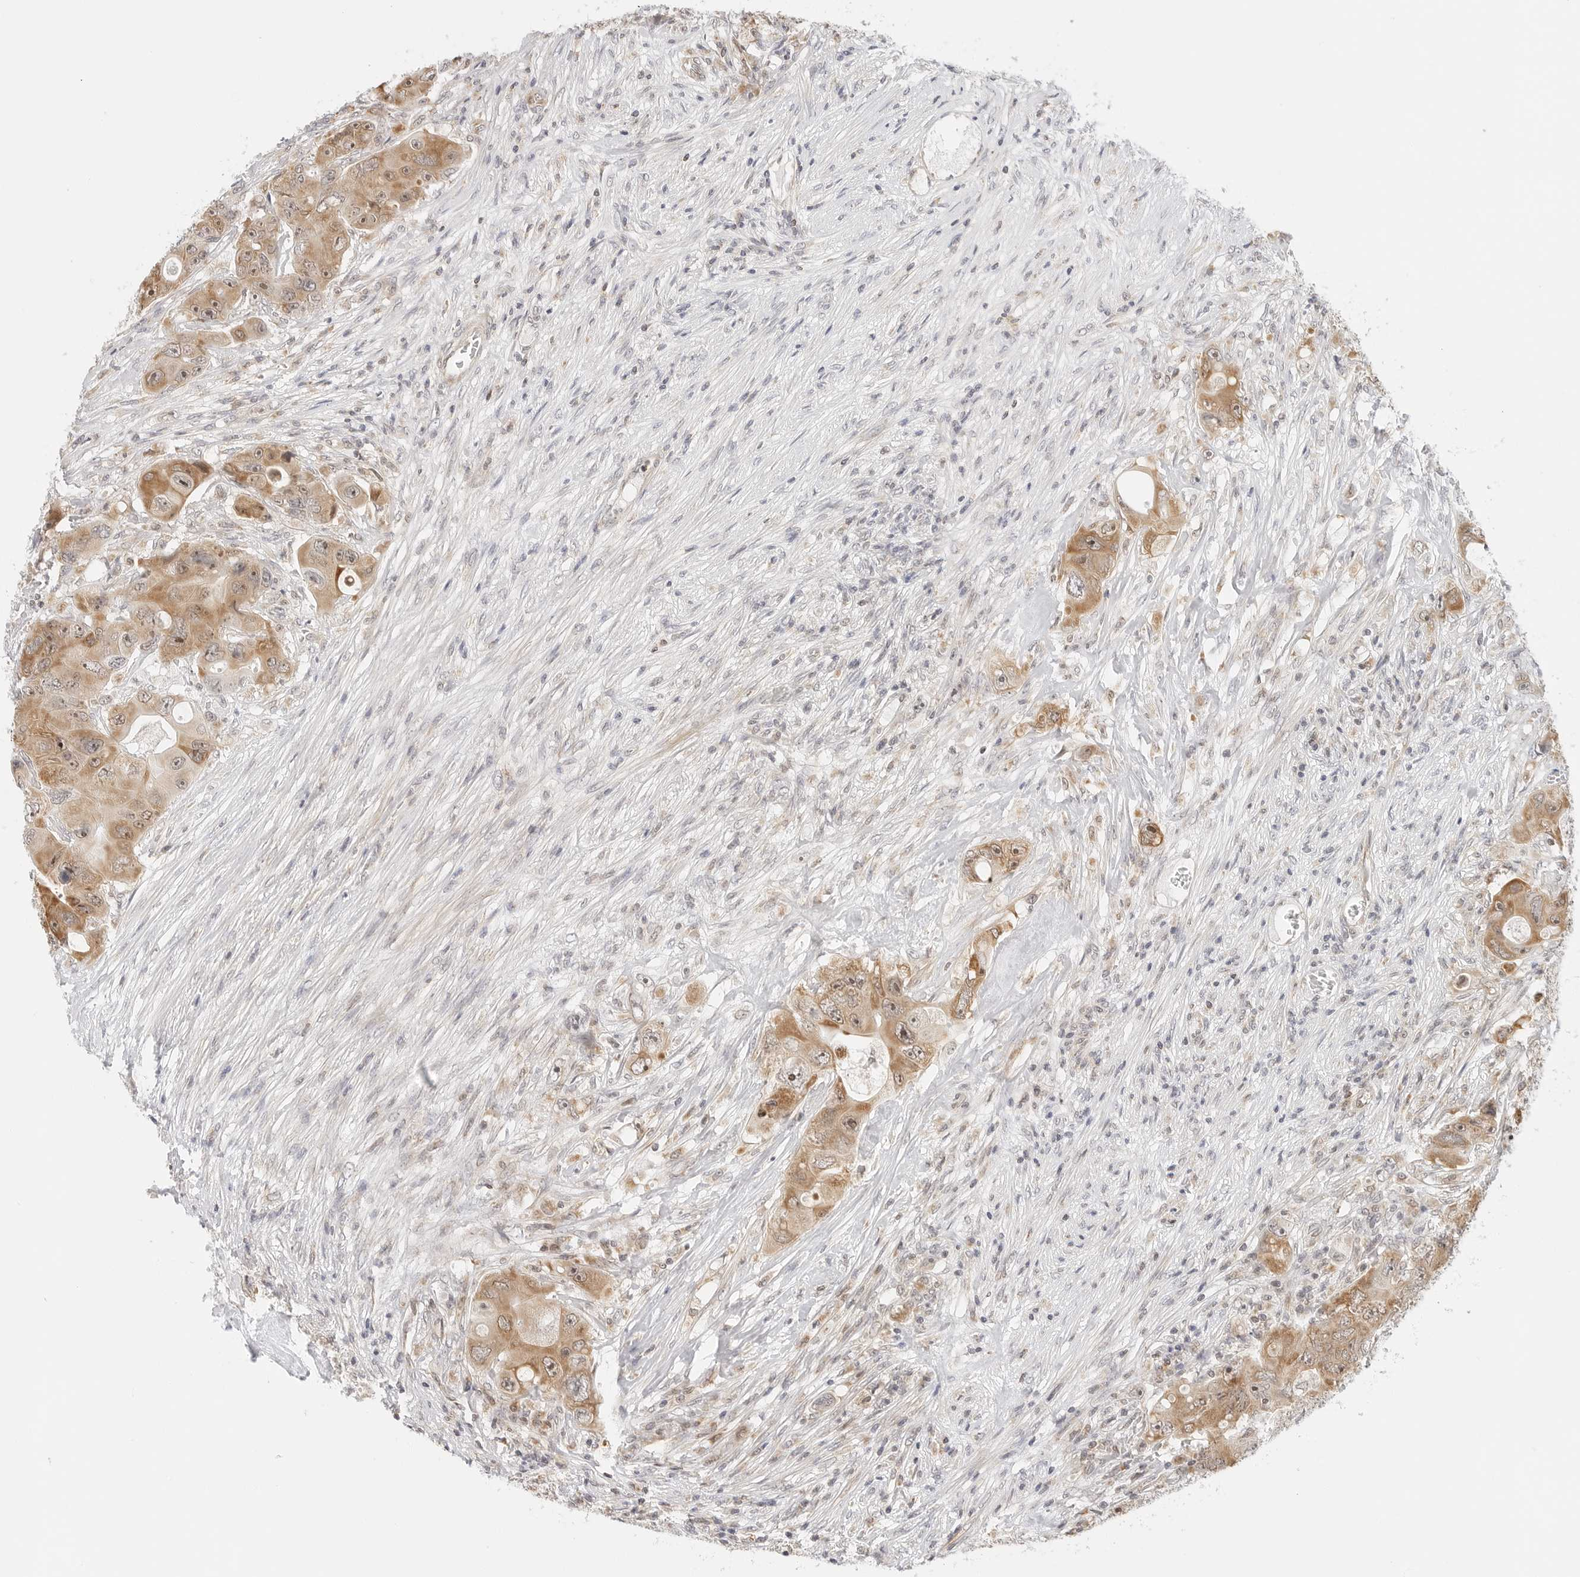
{"staining": {"intensity": "moderate", "quantity": ">75%", "location": "cytoplasmic/membranous,nuclear"}, "tissue": "colorectal cancer", "cell_type": "Tumor cells", "image_type": "cancer", "snomed": [{"axis": "morphology", "description": "Adenocarcinoma, NOS"}, {"axis": "topography", "description": "Colon"}], "caption": "A histopathology image of human colorectal cancer (adenocarcinoma) stained for a protein displays moderate cytoplasmic/membranous and nuclear brown staining in tumor cells.", "gene": "GORAB", "patient": {"sex": "female", "age": 46}}